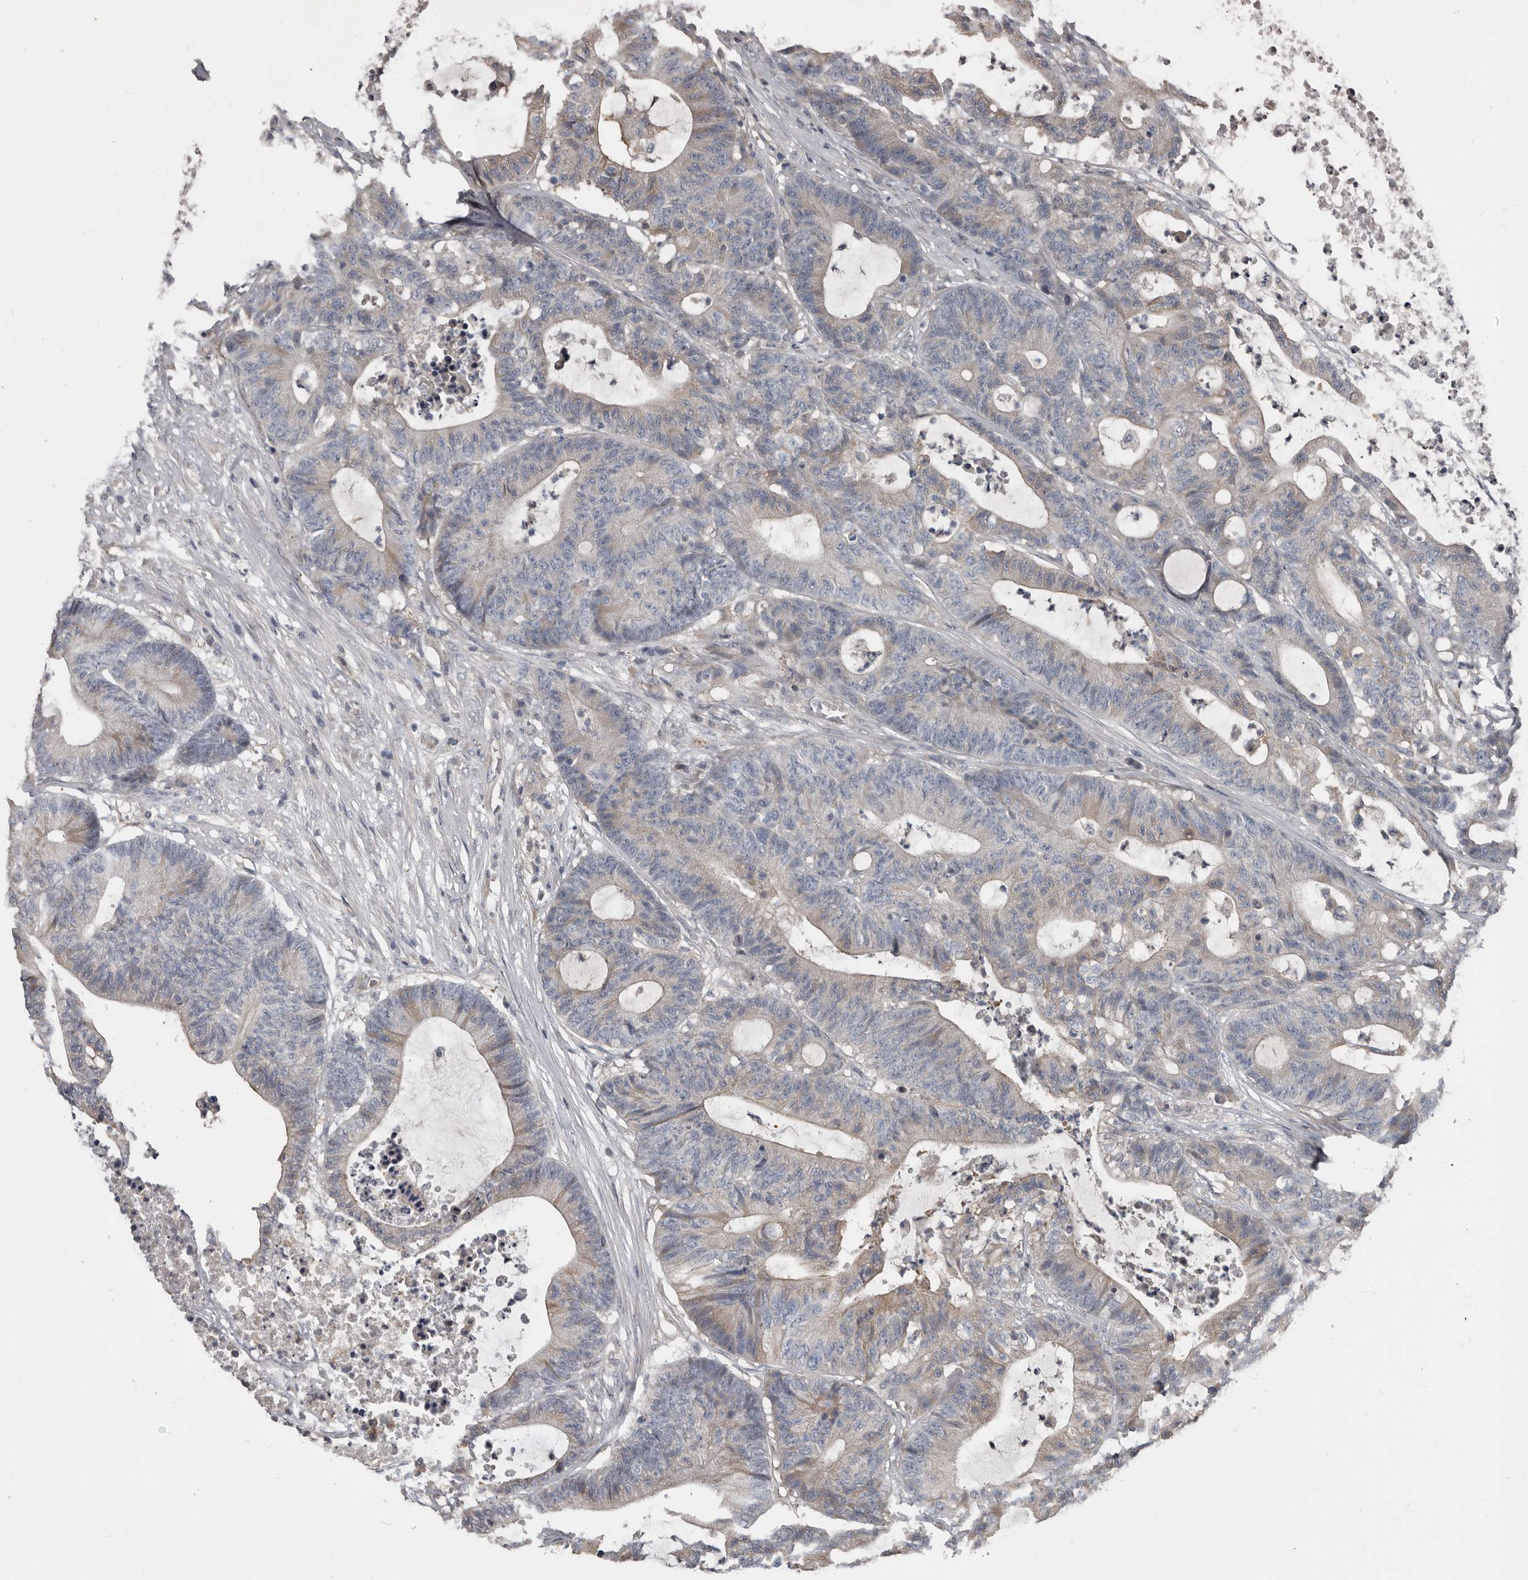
{"staining": {"intensity": "weak", "quantity": "<25%", "location": "cytoplasmic/membranous"}, "tissue": "colorectal cancer", "cell_type": "Tumor cells", "image_type": "cancer", "snomed": [{"axis": "morphology", "description": "Adenocarcinoma, NOS"}, {"axis": "topography", "description": "Colon"}], "caption": "Tumor cells show no significant protein expression in colorectal adenocarcinoma. (DAB immunohistochemistry (IHC), high magnification).", "gene": "CA6", "patient": {"sex": "female", "age": 84}}